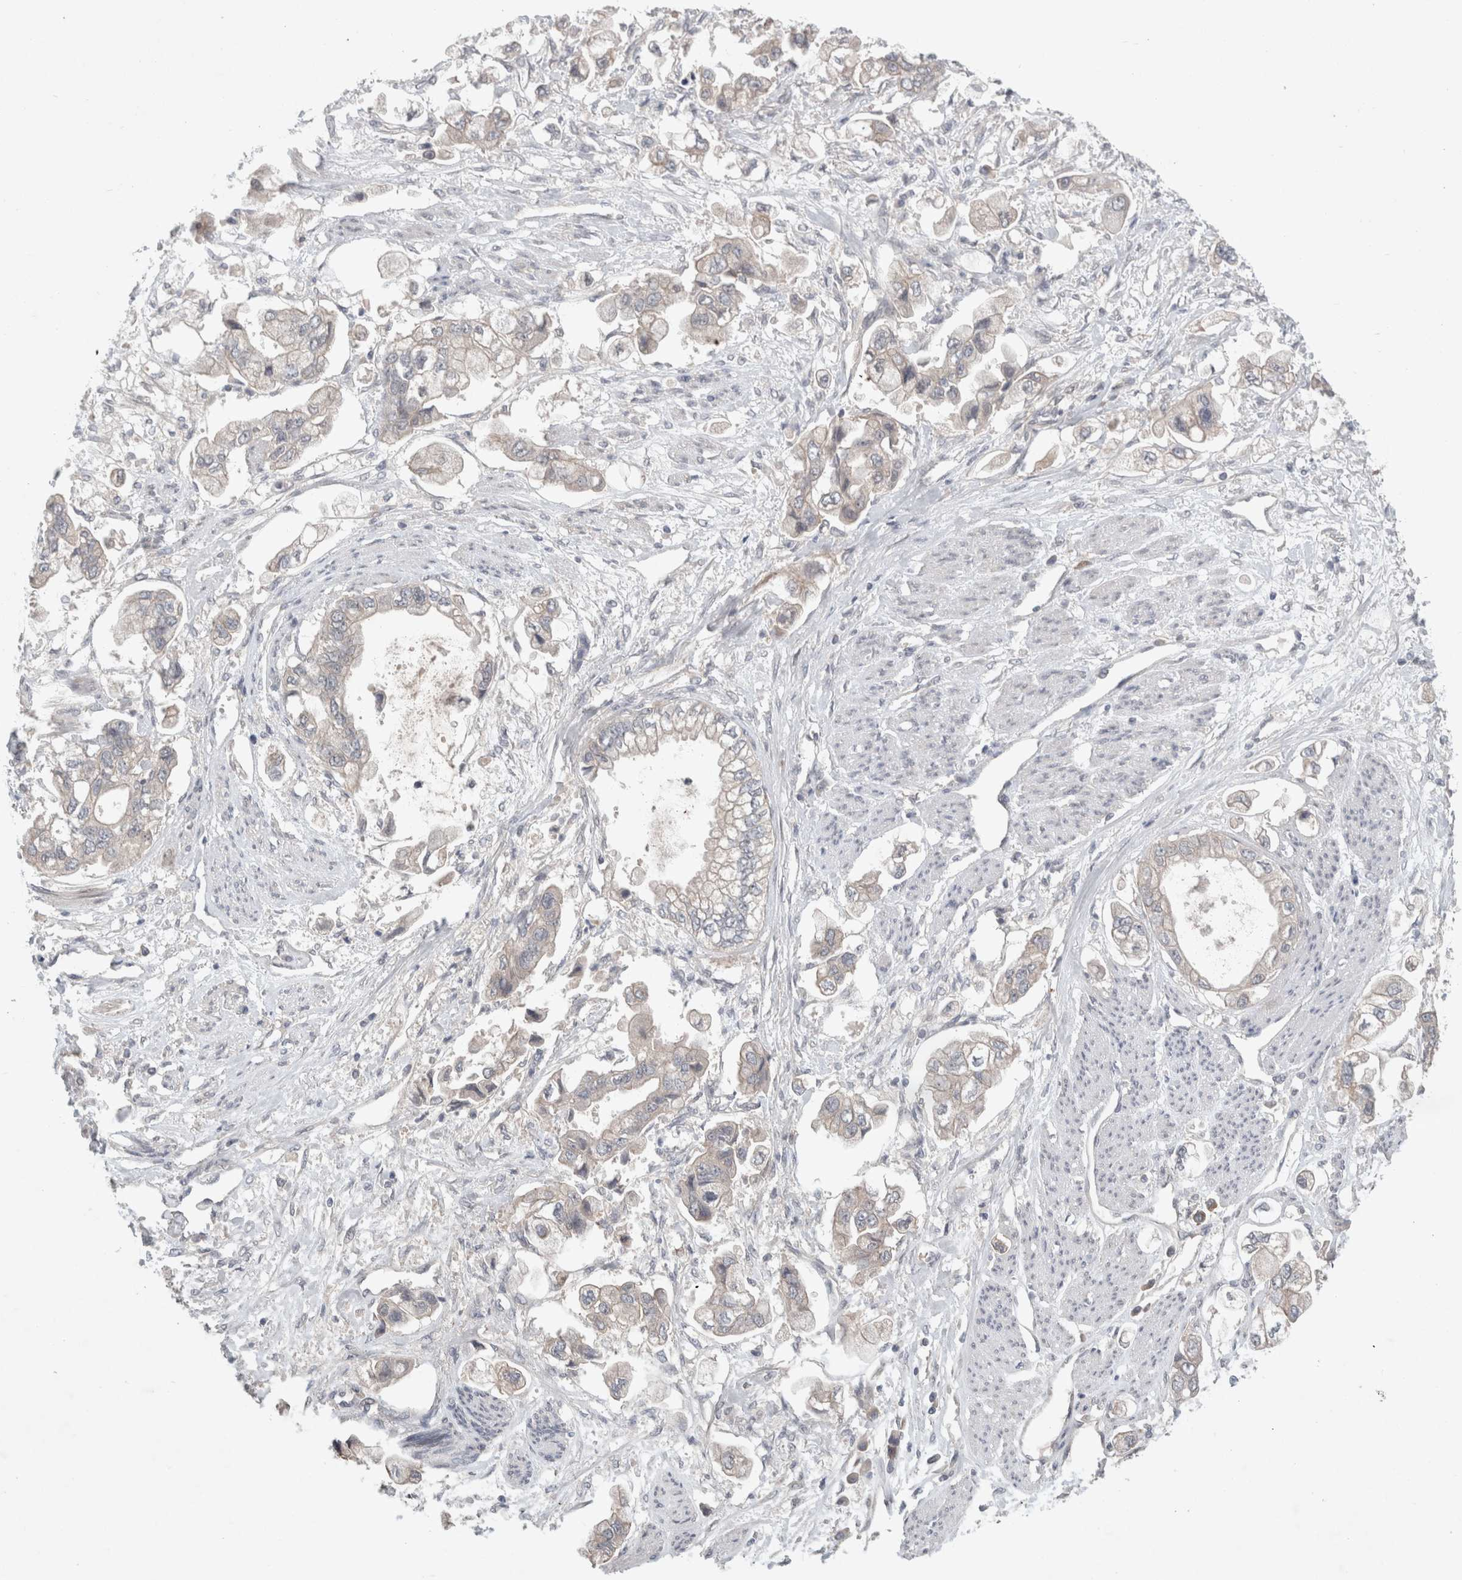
{"staining": {"intensity": "negative", "quantity": "none", "location": "none"}, "tissue": "stomach cancer", "cell_type": "Tumor cells", "image_type": "cancer", "snomed": [{"axis": "morphology", "description": "Adenocarcinoma, NOS"}, {"axis": "topography", "description": "Stomach"}], "caption": "This is an immunohistochemistry (IHC) micrograph of human adenocarcinoma (stomach). There is no expression in tumor cells.", "gene": "RASAL2", "patient": {"sex": "male", "age": 62}}